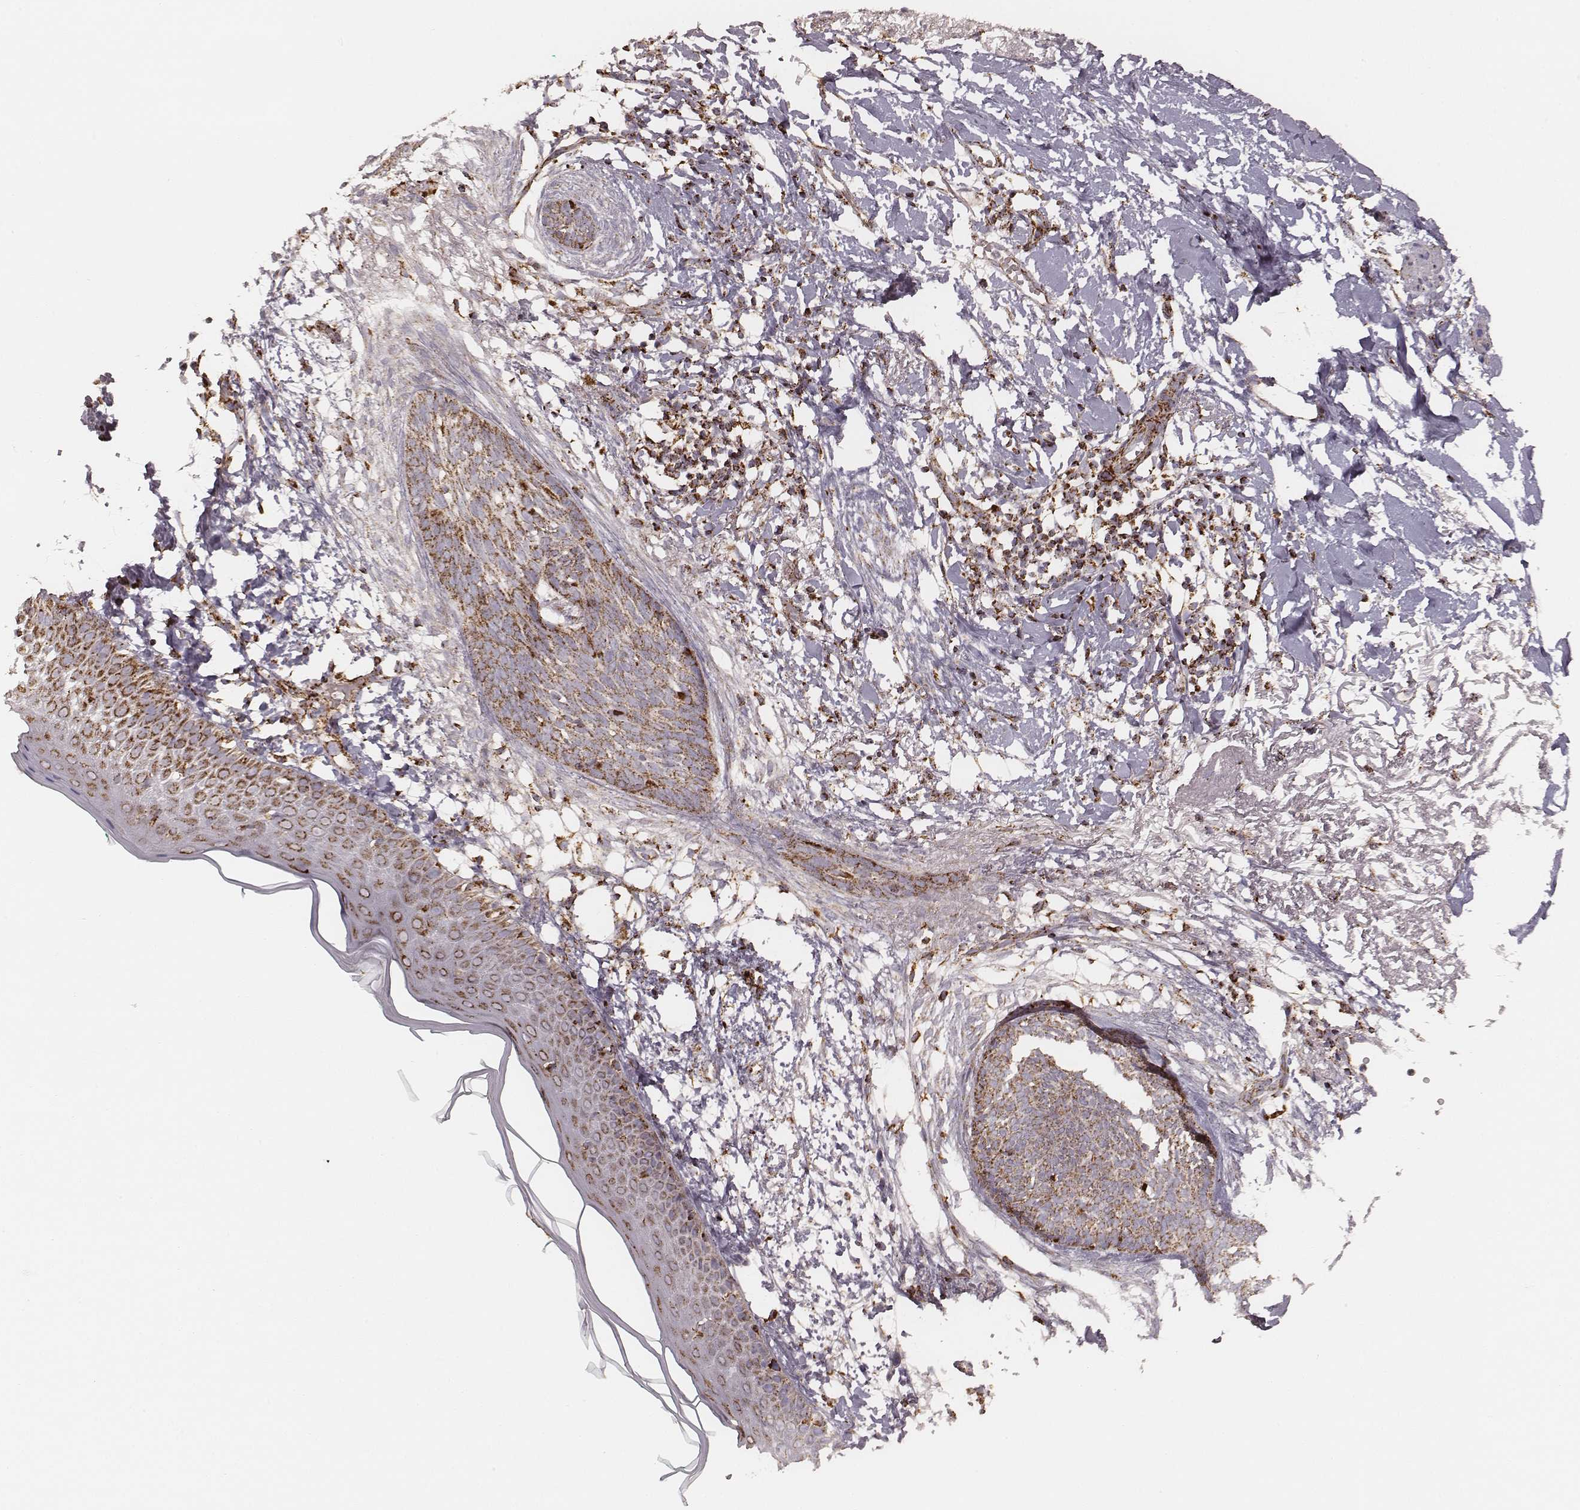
{"staining": {"intensity": "strong", "quantity": ">75%", "location": "cytoplasmic/membranous"}, "tissue": "skin cancer", "cell_type": "Tumor cells", "image_type": "cancer", "snomed": [{"axis": "morphology", "description": "Normal tissue, NOS"}, {"axis": "morphology", "description": "Basal cell carcinoma"}, {"axis": "topography", "description": "Skin"}], "caption": "Tumor cells show high levels of strong cytoplasmic/membranous expression in about >75% of cells in skin cancer (basal cell carcinoma).", "gene": "CS", "patient": {"sex": "male", "age": 84}}